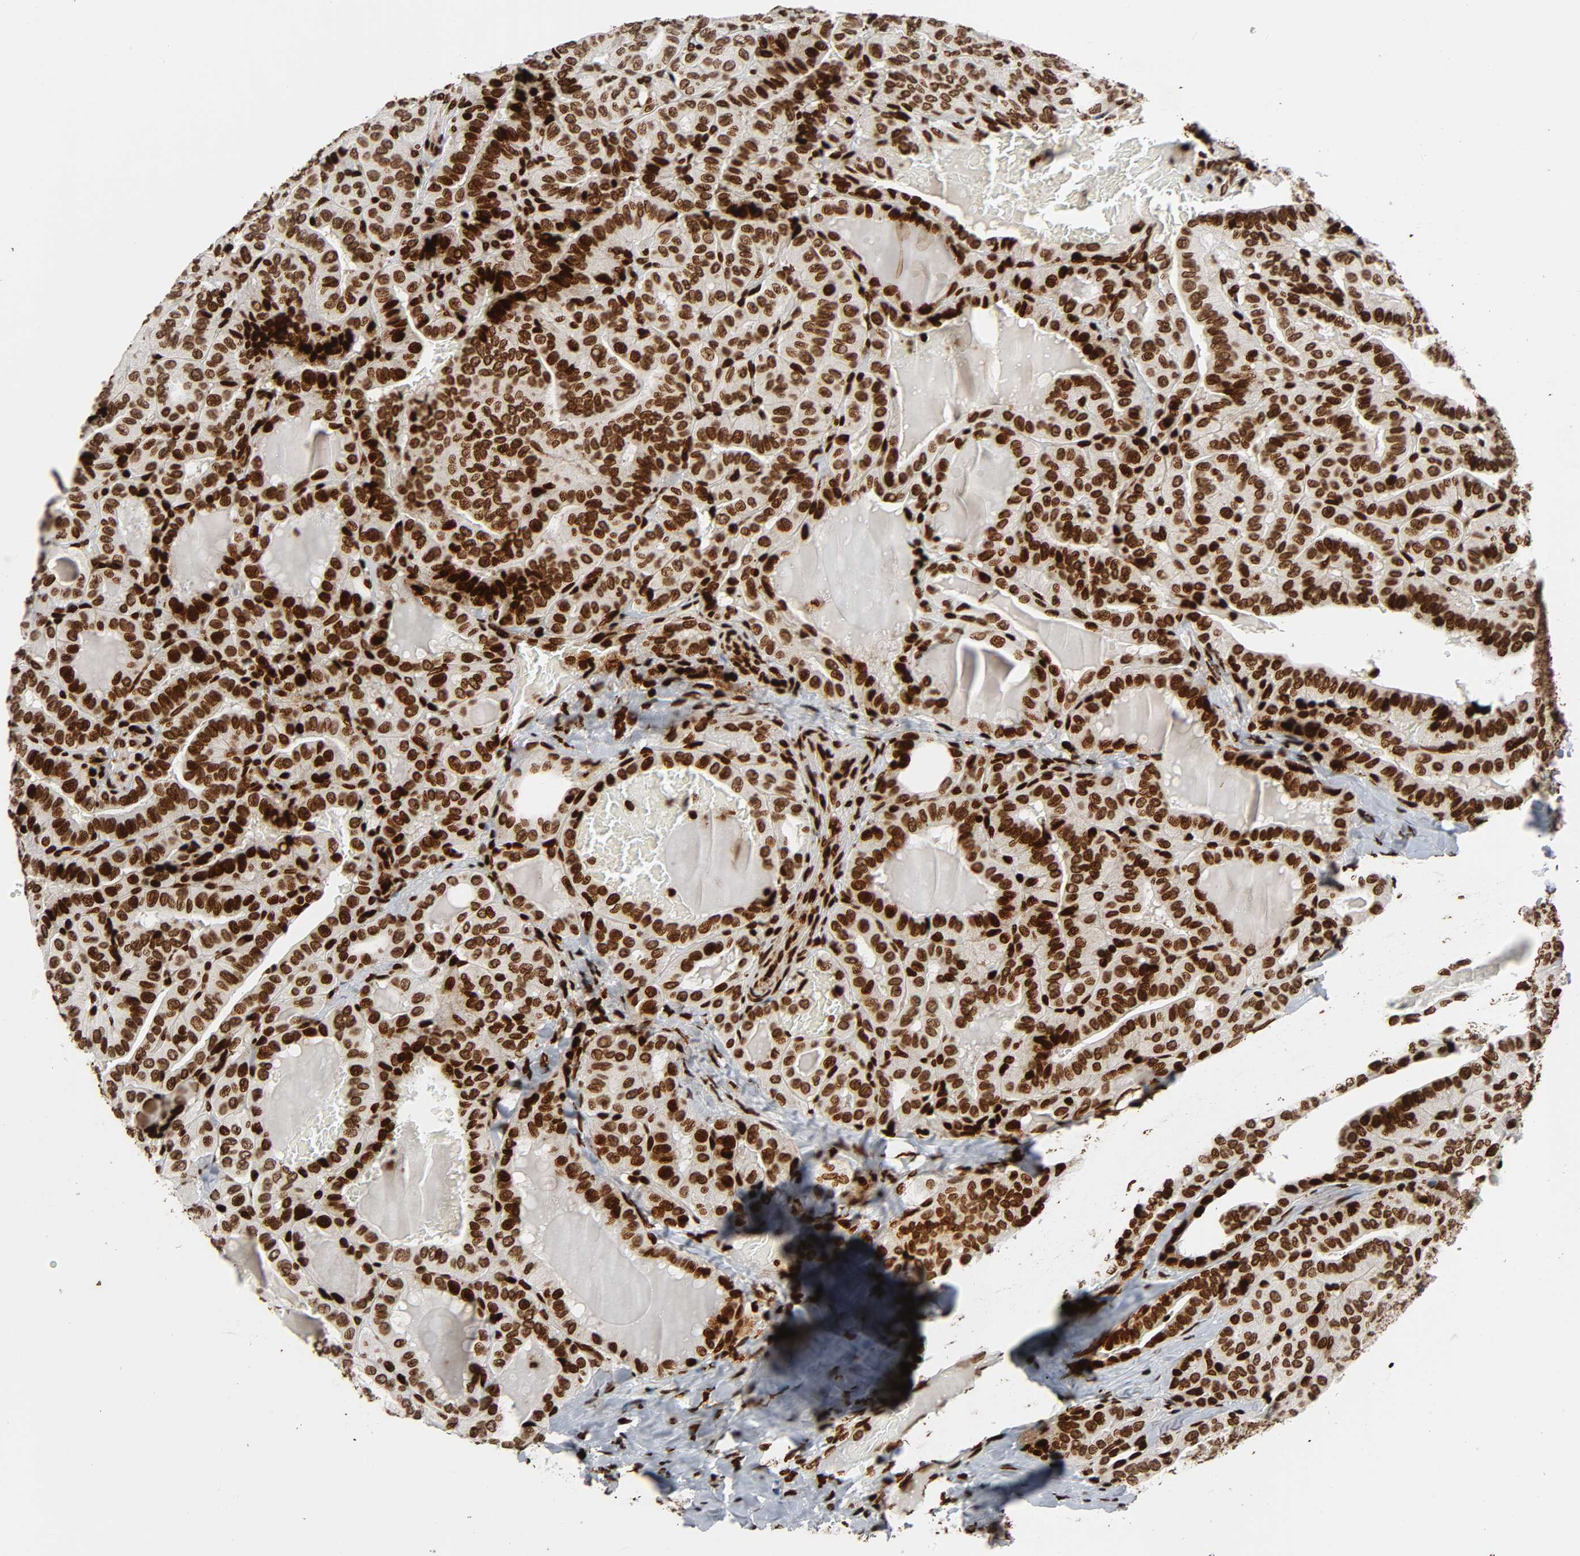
{"staining": {"intensity": "strong", "quantity": ">75%", "location": "nuclear"}, "tissue": "thyroid cancer", "cell_type": "Tumor cells", "image_type": "cancer", "snomed": [{"axis": "morphology", "description": "Papillary adenocarcinoma, NOS"}, {"axis": "topography", "description": "Thyroid gland"}], "caption": "Thyroid cancer stained for a protein reveals strong nuclear positivity in tumor cells. Nuclei are stained in blue.", "gene": "RXRA", "patient": {"sex": "male", "age": 77}}